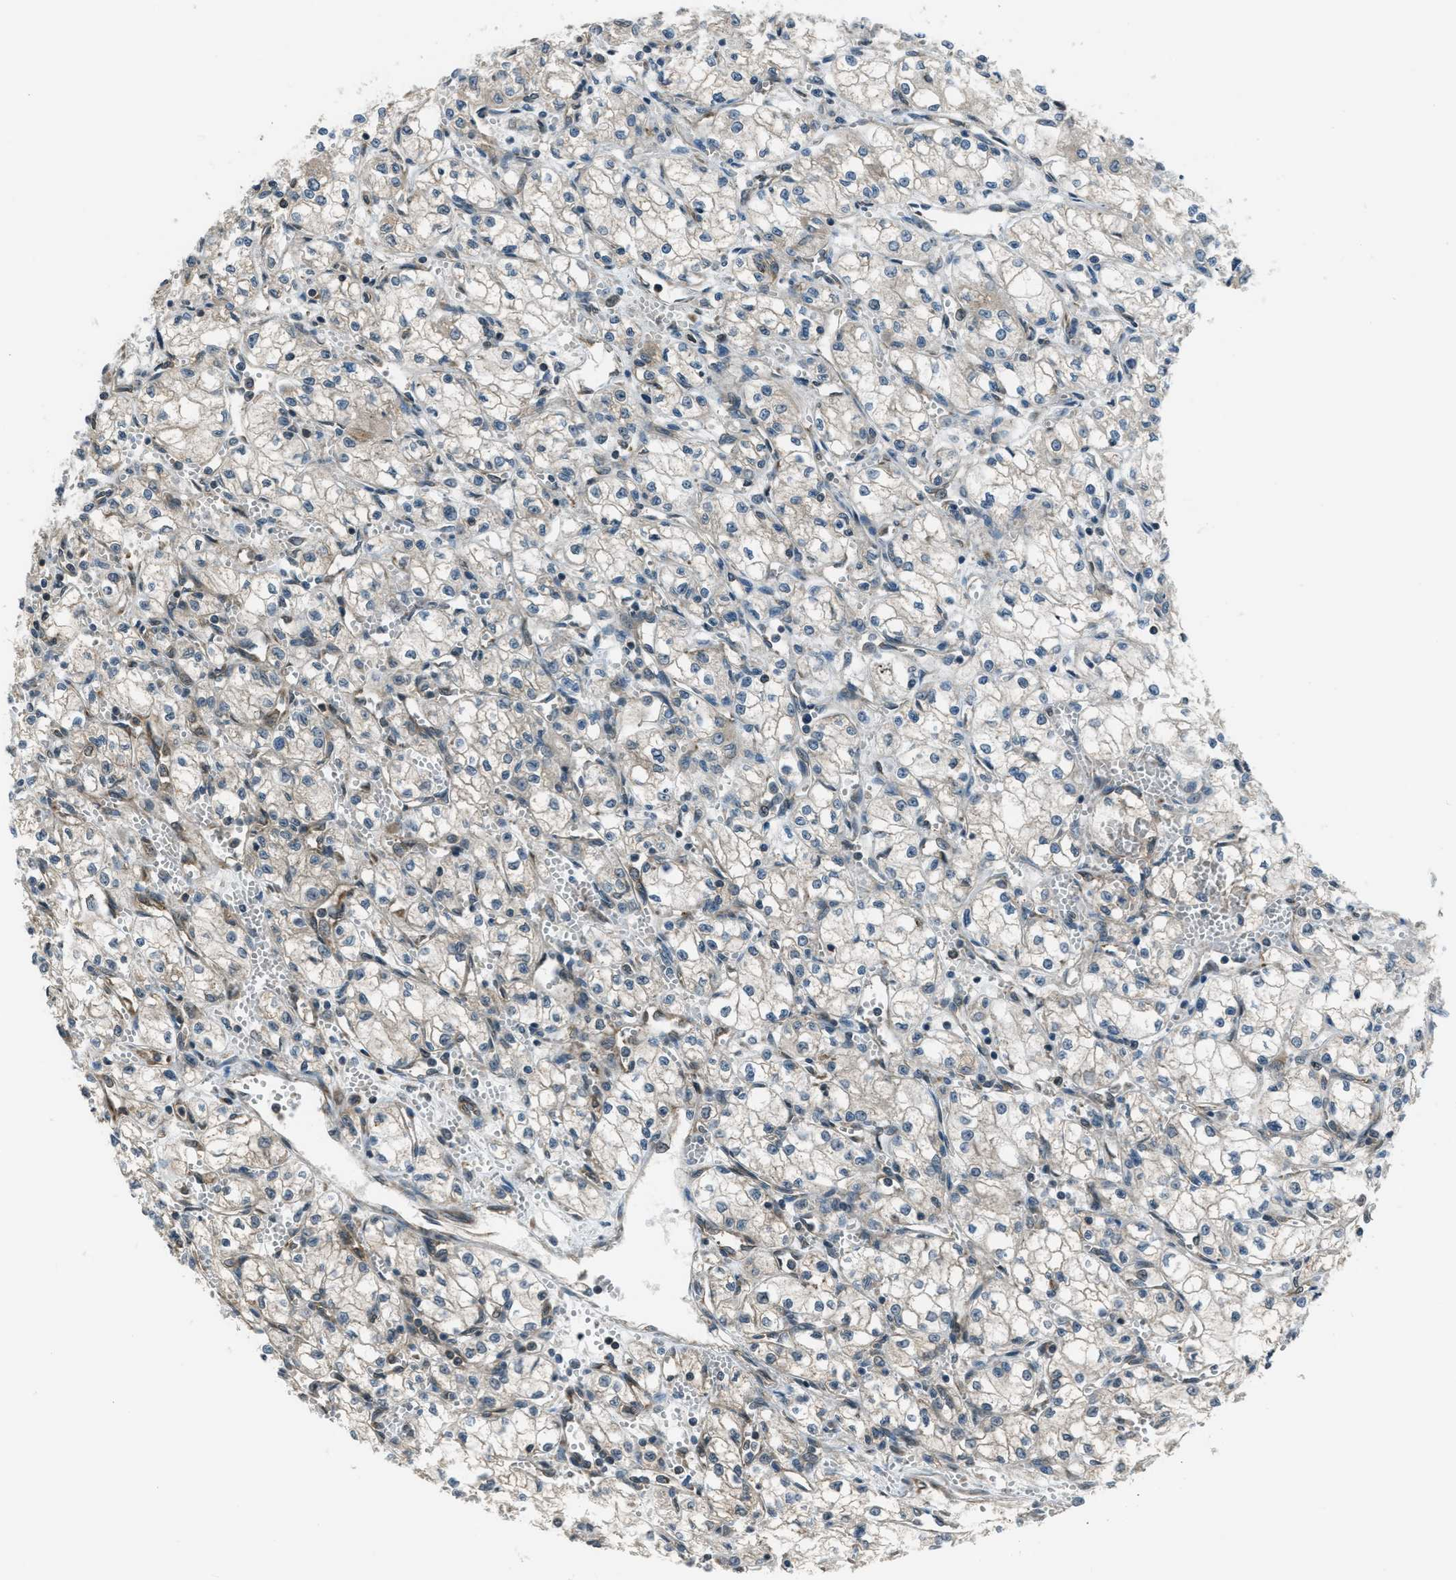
{"staining": {"intensity": "moderate", "quantity": "<25%", "location": "cytoplasmic/membranous"}, "tissue": "renal cancer", "cell_type": "Tumor cells", "image_type": "cancer", "snomed": [{"axis": "morphology", "description": "Normal tissue, NOS"}, {"axis": "morphology", "description": "Adenocarcinoma, NOS"}, {"axis": "topography", "description": "Kidney"}], "caption": "Moderate cytoplasmic/membranous staining for a protein is seen in approximately <25% of tumor cells of adenocarcinoma (renal) using immunohistochemistry (IHC).", "gene": "ASAP2", "patient": {"sex": "male", "age": 59}}